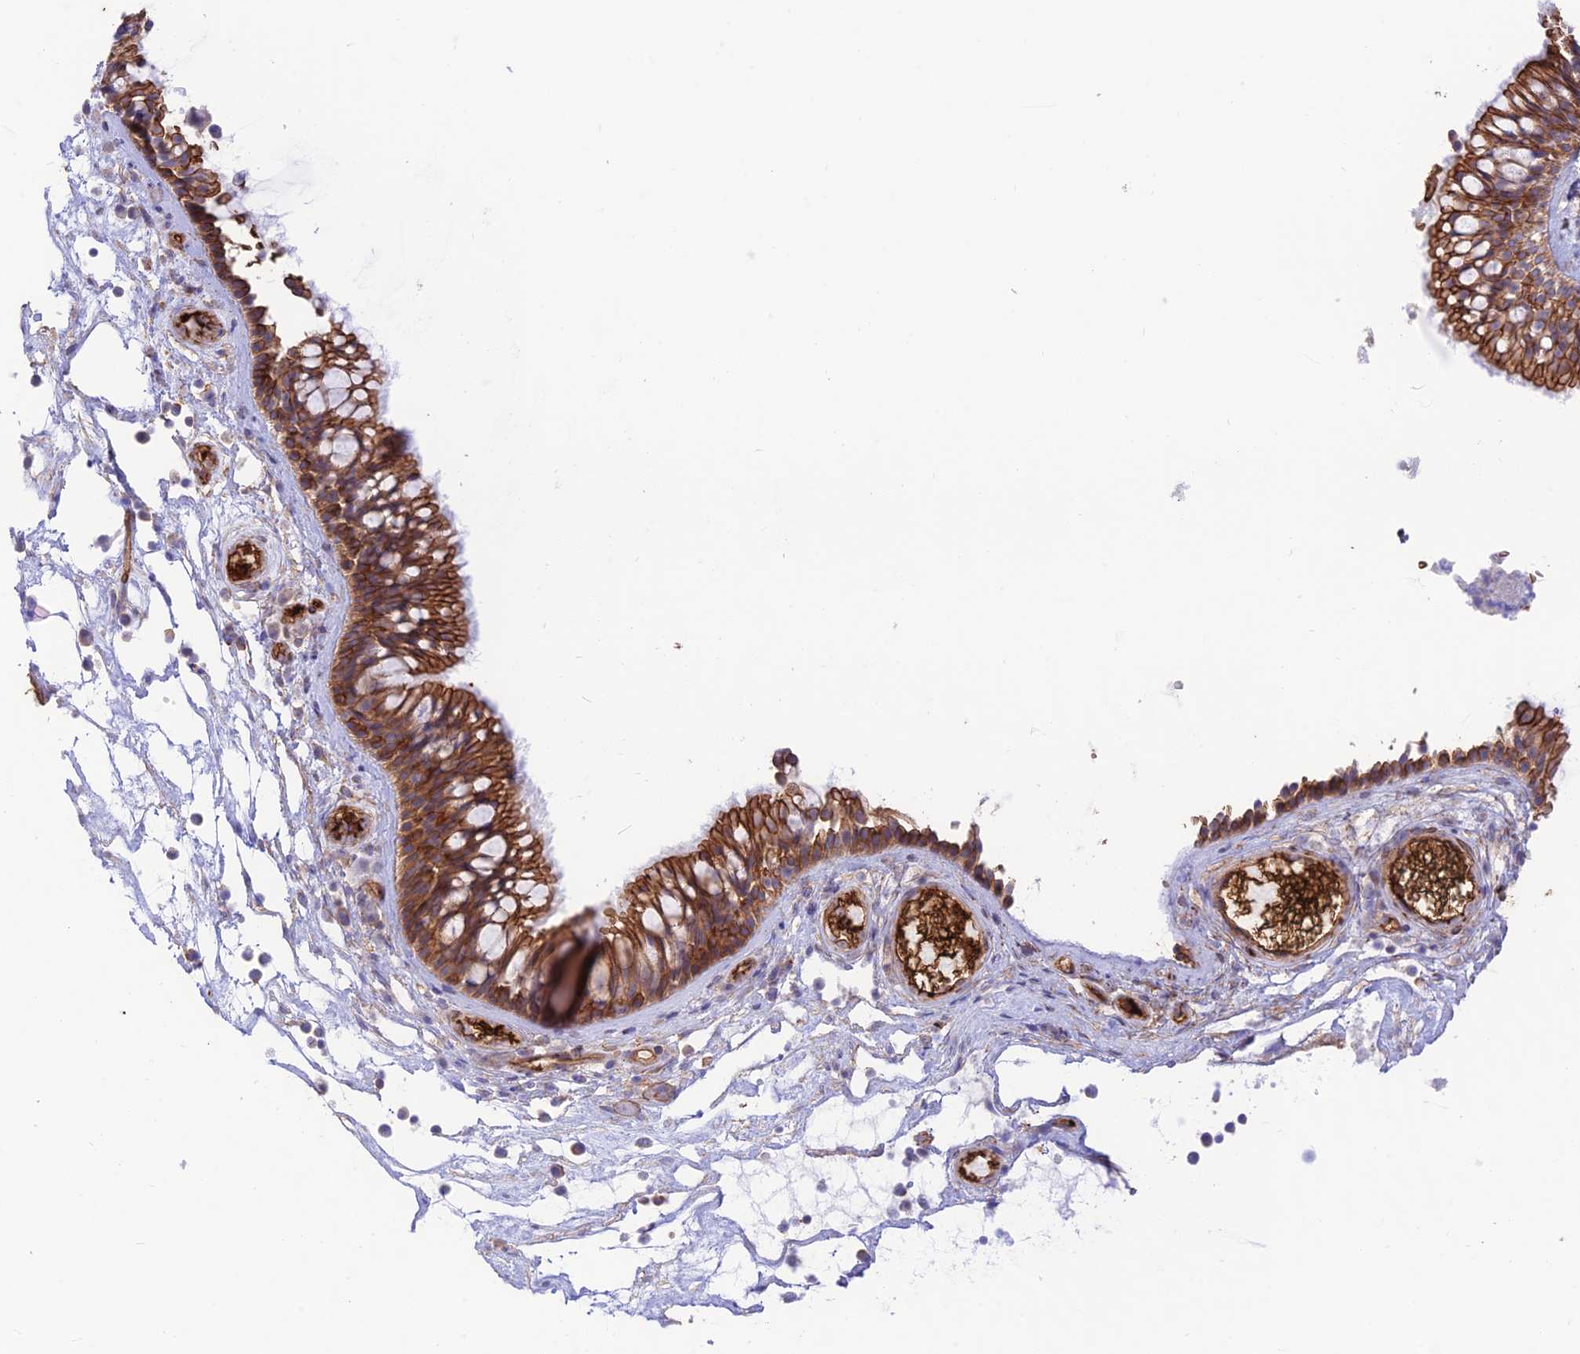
{"staining": {"intensity": "strong", "quantity": ">75%", "location": "cytoplasmic/membranous"}, "tissue": "nasopharynx", "cell_type": "Respiratory epithelial cells", "image_type": "normal", "snomed": [{"axis": "morphology", "description": "Normal tissue, NOS"}, {"axis": "morphology", "description": "Inflammation, NOS"}, {"axis": "morphology", "description": "Malignant melanoma, Metastatic site"}, {"axis": "topography", "description": "Nasopharynx"}], "caption": "An image of nasopharynx stained for a protein shows strong cytoplasmic/membranous brown staining in respiratory epithelial cells.", "gene": "YPEL5", "patient": {"sex": "male", "age": 70}}